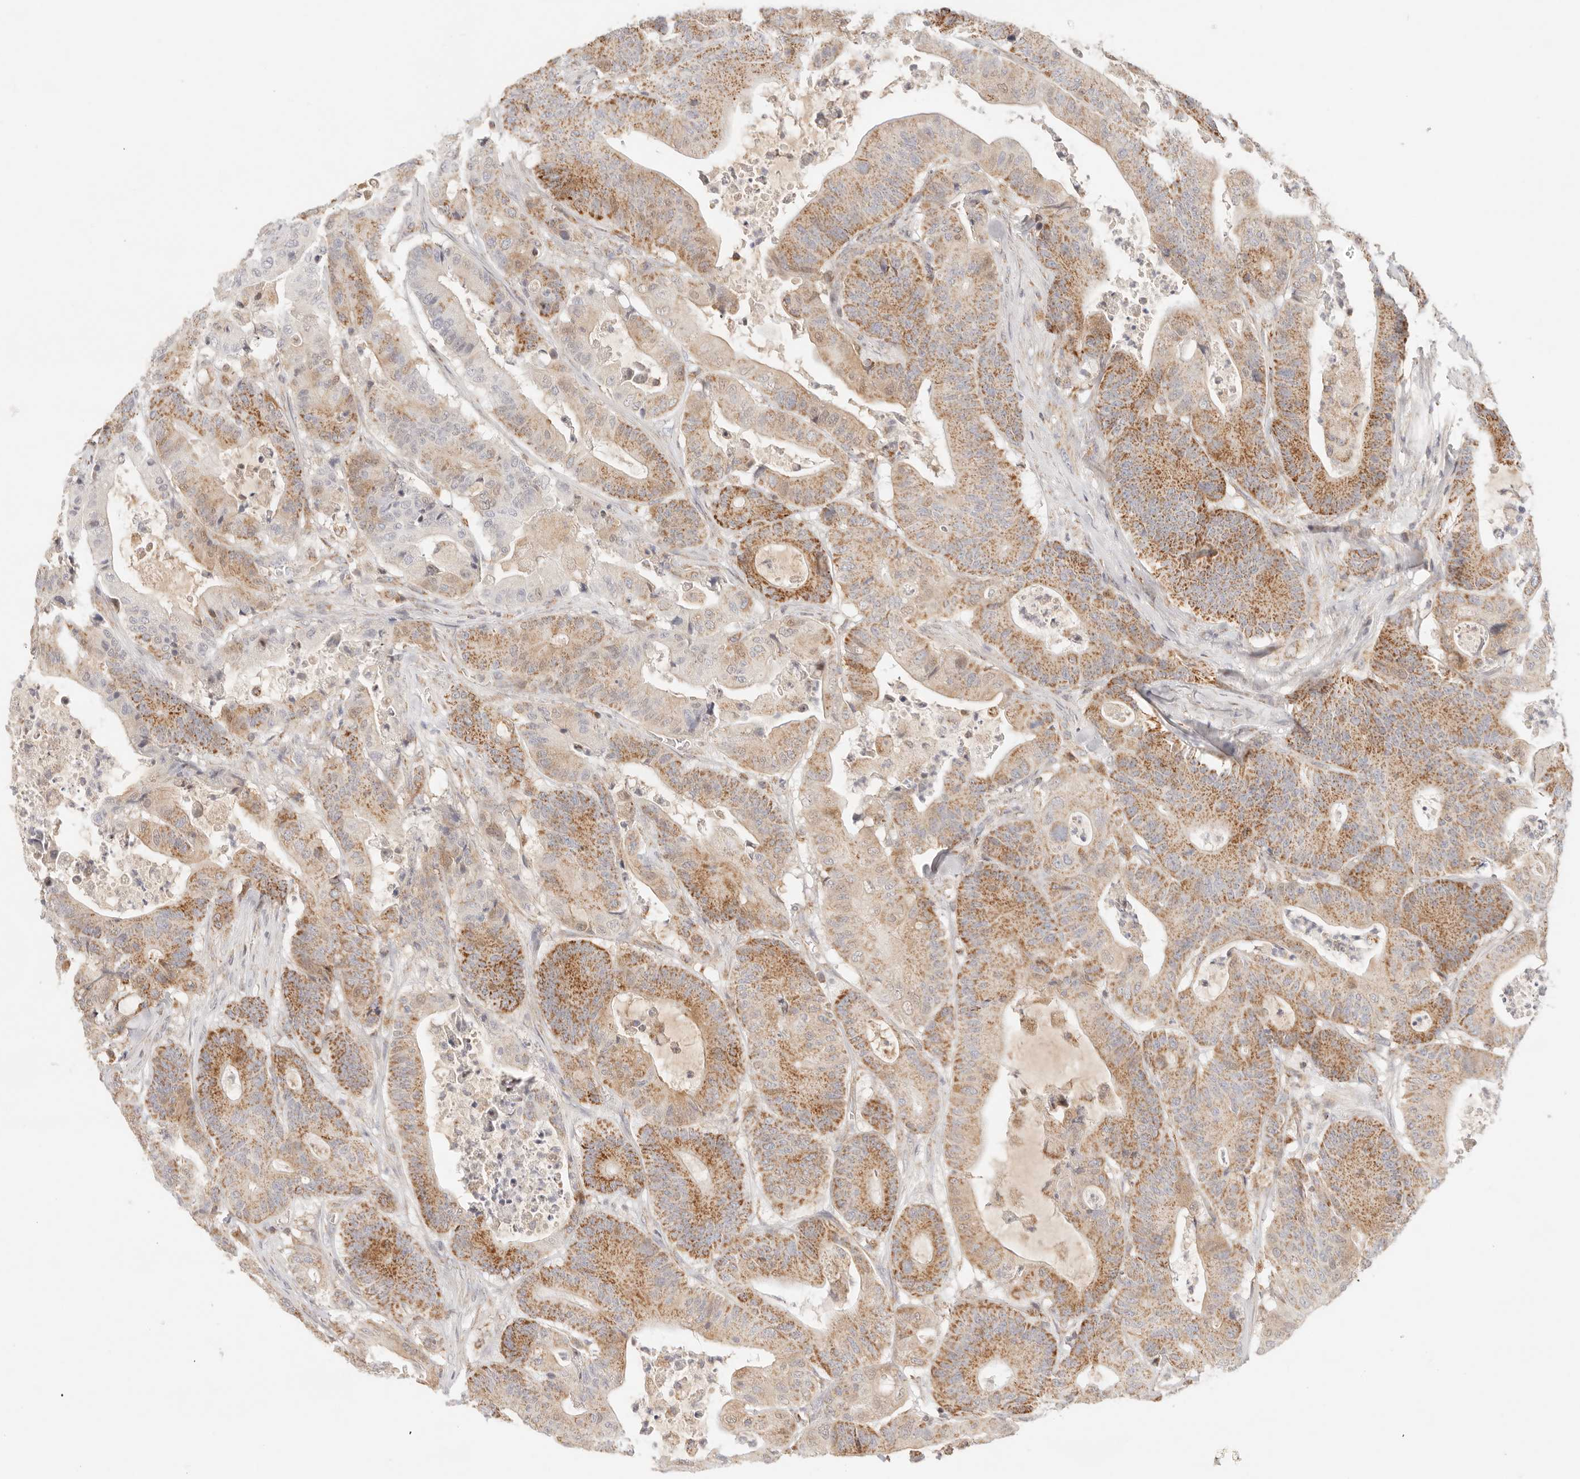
{"staining": {"intensity": "moderate", "quantity": ">75%", "location": "cytoplasmic/membranous"}, "tissue": "colorectal cancer", "cell_type": "Tumor cells", "image_type": "cancer", "snomed": [{"axis": "morphology", "description": "Adenocarcinoma, NOS"}, {"axis": "topography", "description": "Colon"}], "caption": "Protein staining of adenocarcinoma (colorectal) tissue exhibits moderate cytoplasmic/membranous staining in about >75% of tumor cells.", "gene": "COA6", "patient": {"sex": "female", "age": 84}}